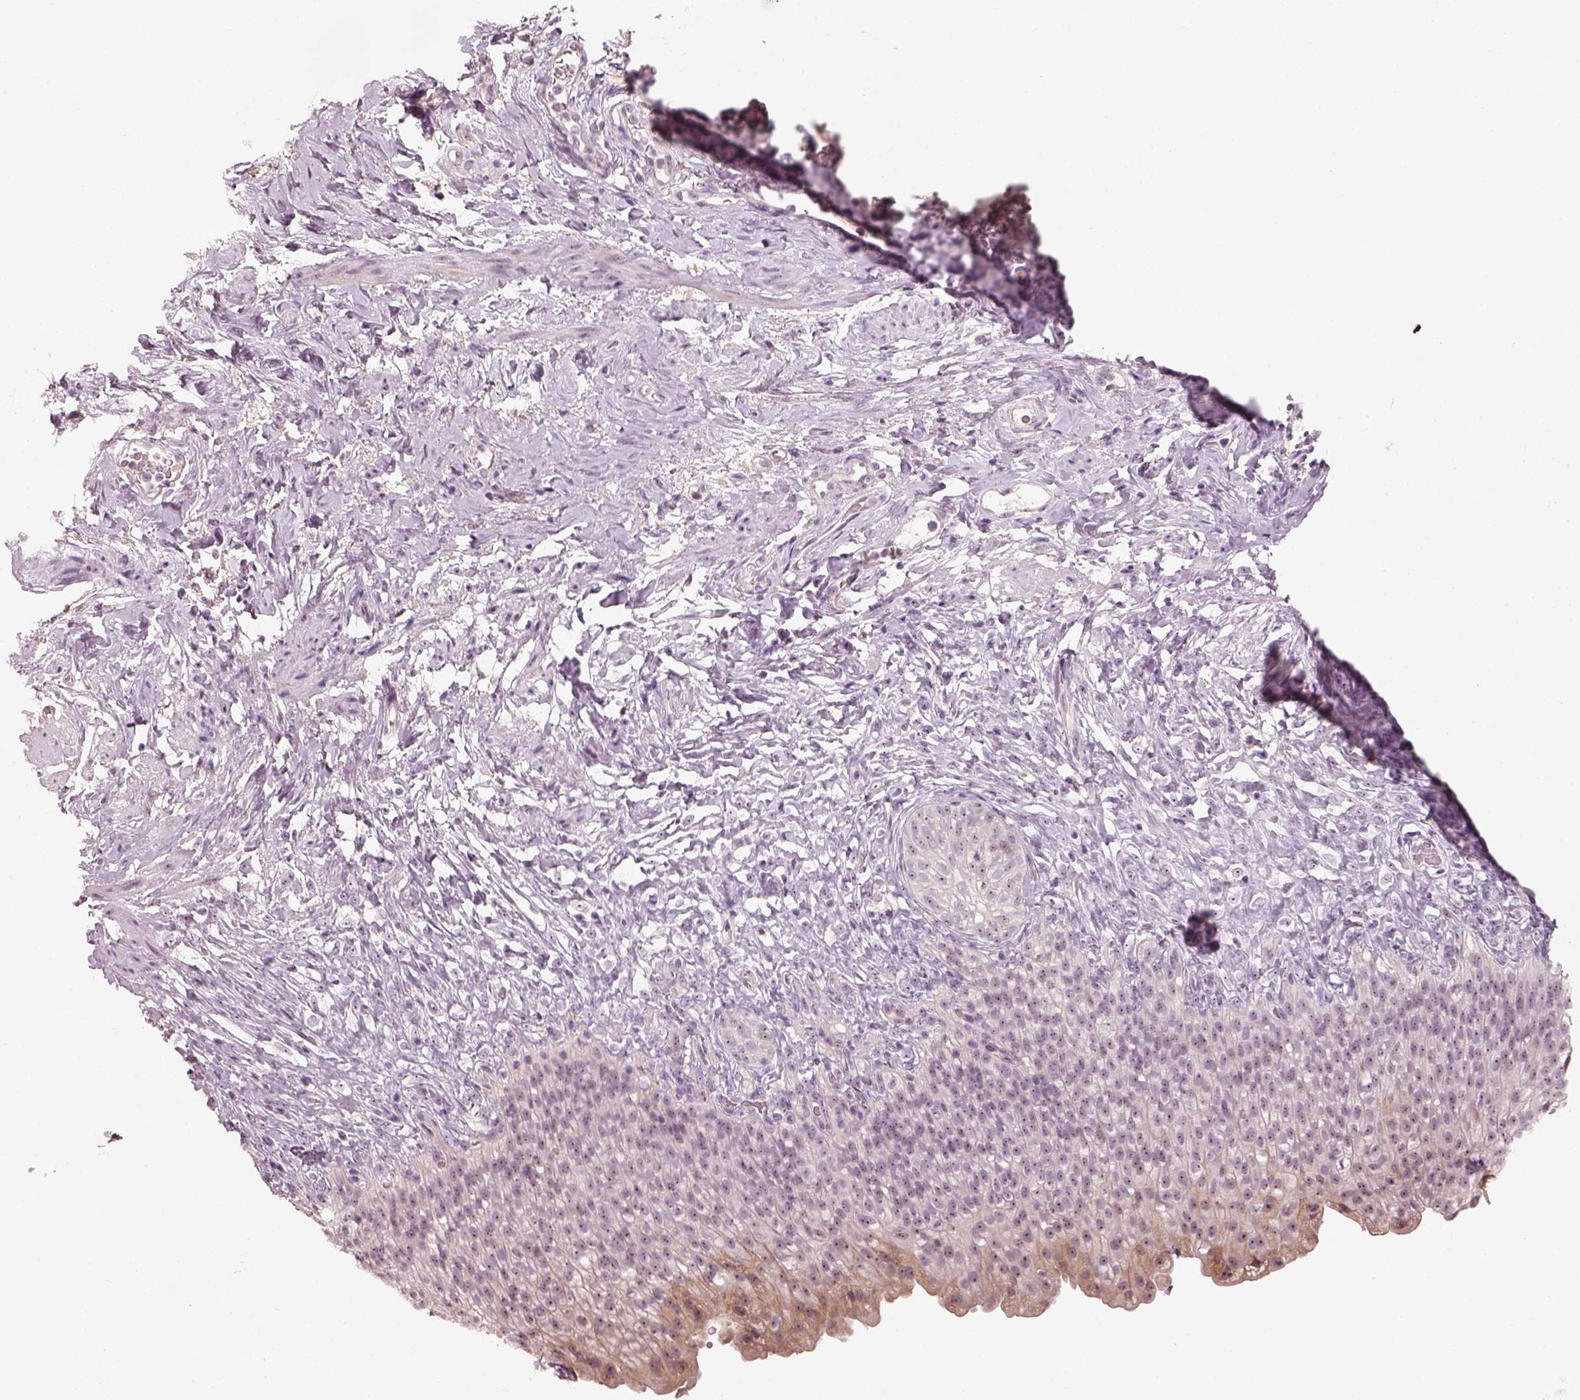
{"staining": {"intensity": "weak", "quantity": ">75%", "location": "cytoplasmic/membranous,nuclear"}, "tissue": "urinary bladder", "cell_type": "Urothelial cells", "image_type": "normal", "snomed": [{"axis": "morphology", "description": "Normal tissue, NOS"}, {"axis": "topography", "description": "Urinary bladder"}], "caption": "The image shows staining of normal urinary bladder, revealing weak cytoplasmic/membranous,nuclear protein staining (brown color) within urothelial cells.", "gene": "CDS1", "patient": {"sex": "male", "age": 76}}